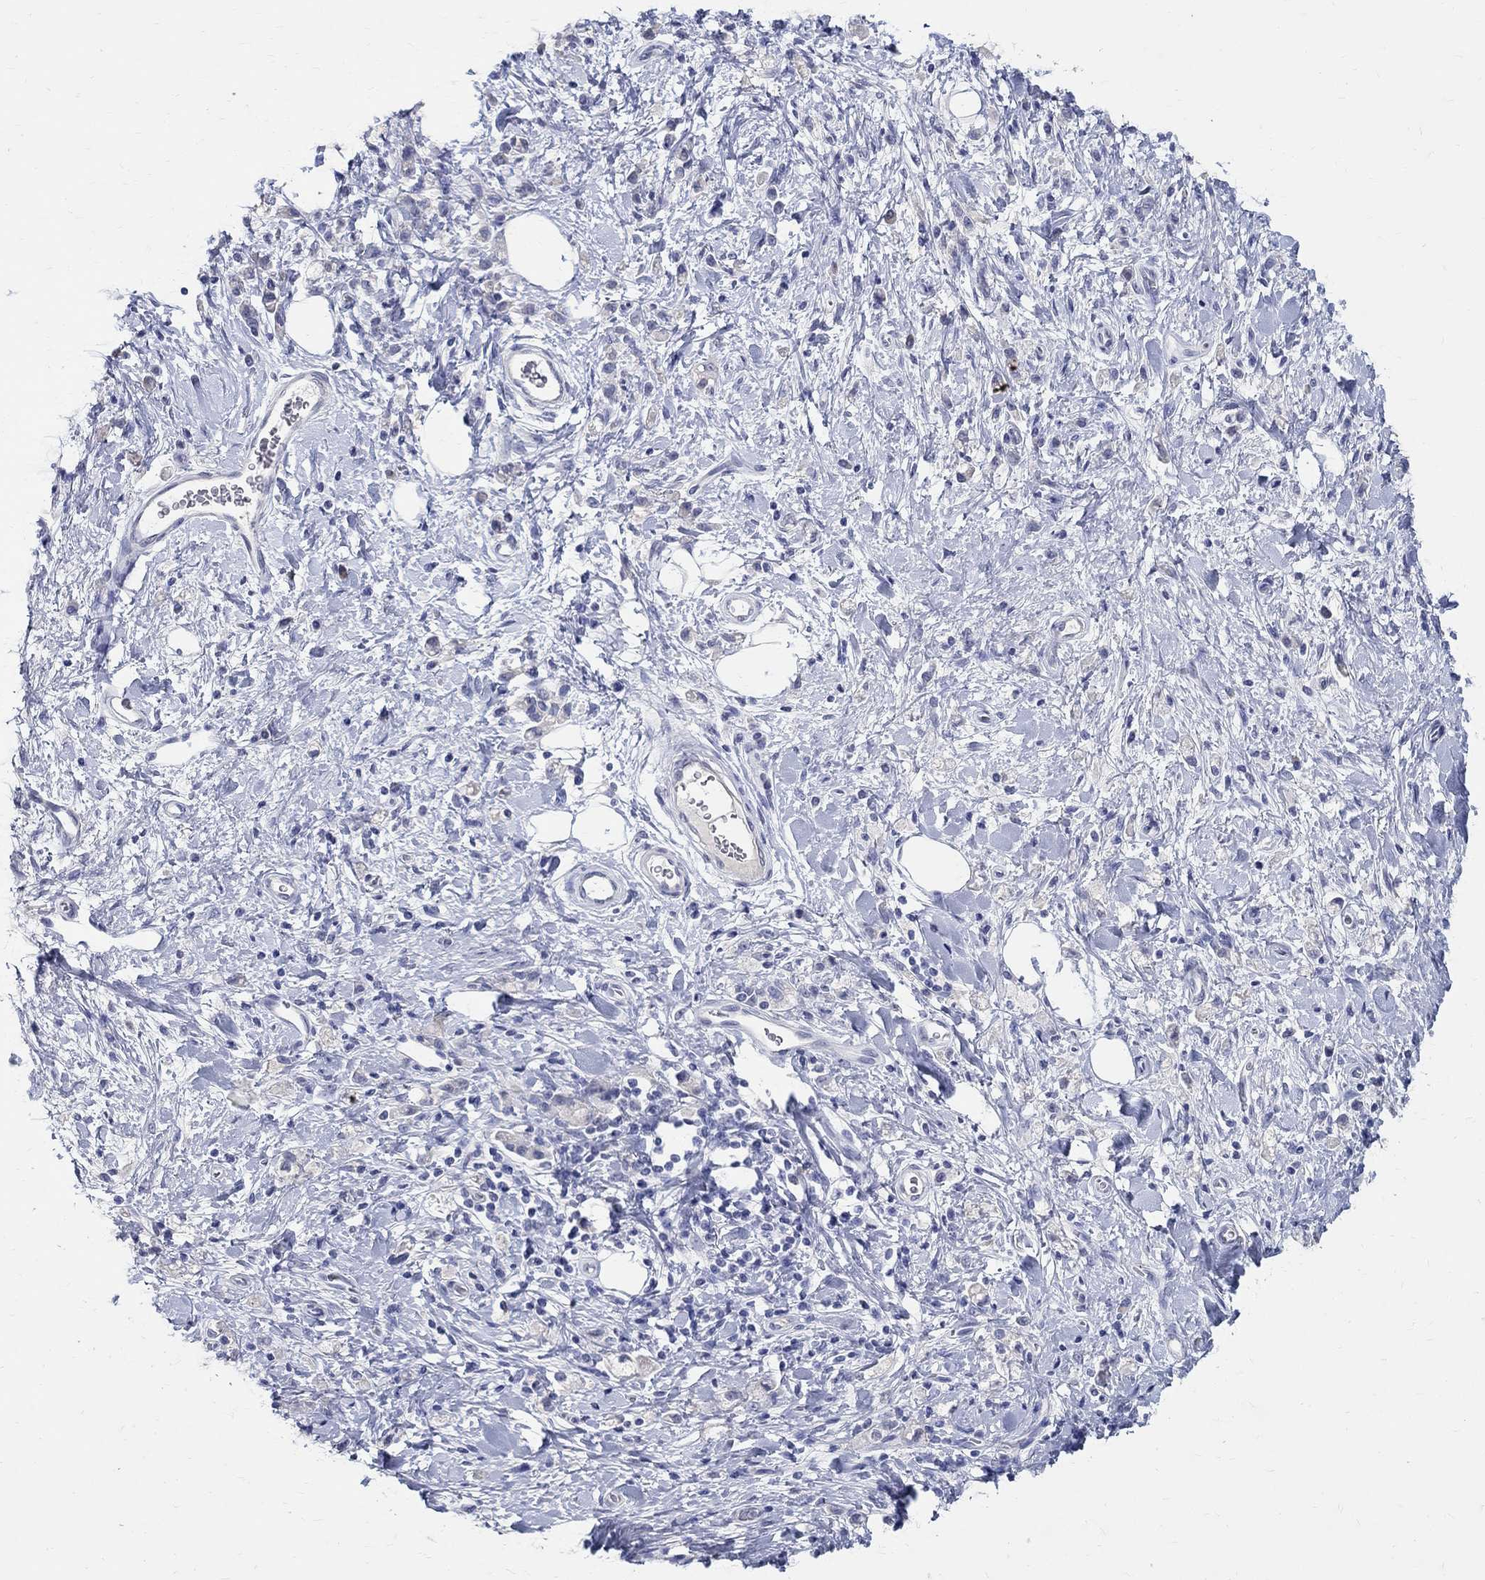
{"staining": {"intensity": "negative", "quantity": "none", "location": "none"}, "tissue": "stomach cancer", "cell_type": "Tumor cells", "image_type": "cancer", "snomed": [{"axis": "morphology", "description": "Adenocarcinoma, NOS"}, {"axis": "topography", "description": "Stomach"}], "caption": "This is an immunohistochemistry (IHC) micrograph of human stomach cancer. There is no expression in tumor cells.", "gene": "SOX2", "patient": {"sex": "male", "age": 77}}